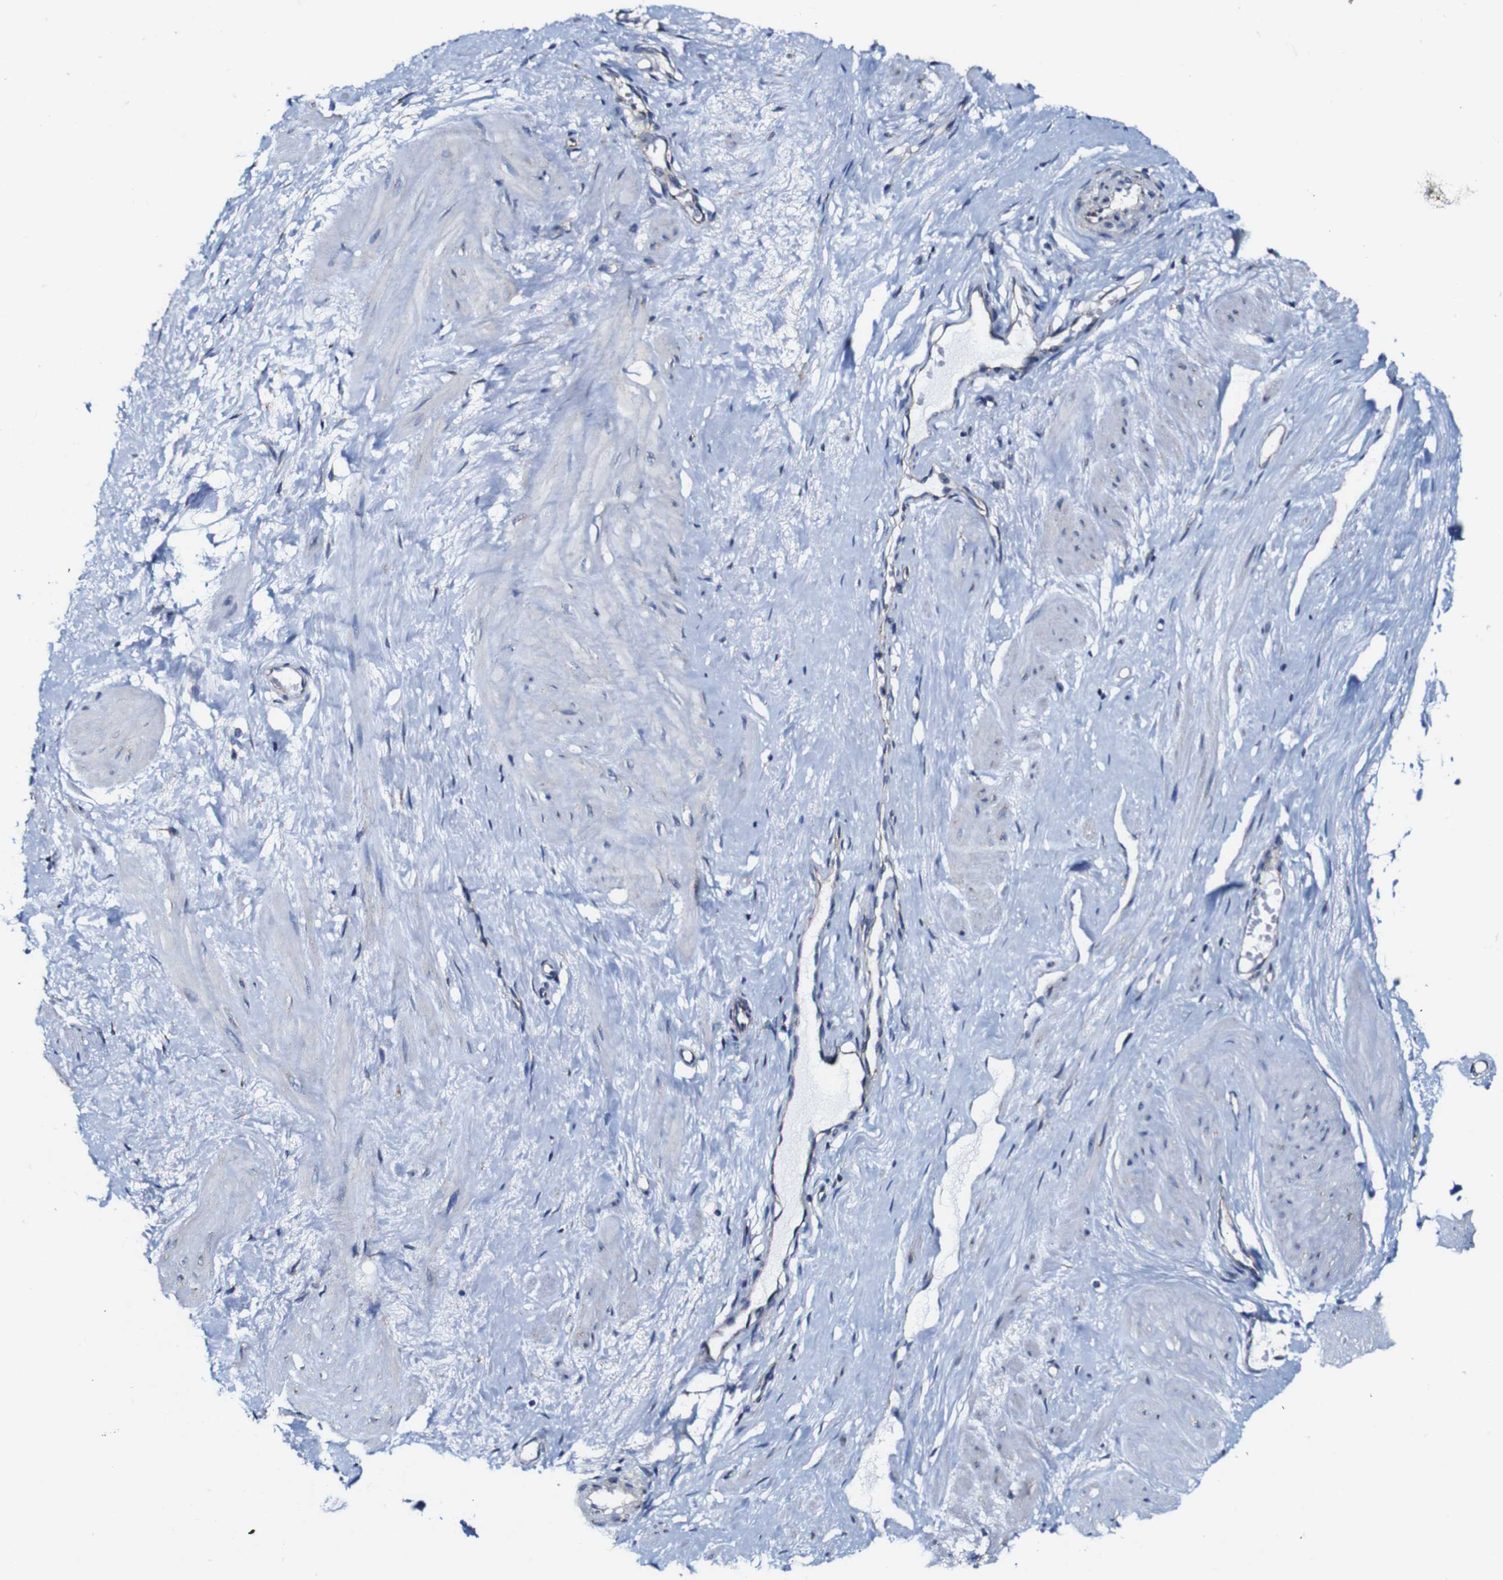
{"staining": {"intensity": "negative", "quantity": "none", "location": "none"}, "tissue": "adipose tissue", "cell_type": "Adipocytes", "image_type": "normal", "snomed": [{"axis": "morphology", "description": "Normal tissue, NOS"}, {"axis": "topography", "description": "Soft tissue"}, {"axis": "topography", "description": "Vascular tissue"}], "caption": "Immunohistochemistry image of unremarkable adipose tissue: human adipose tissue stained with DAB demonstrates no significant protein expression in adipocytes.", "gene": "CSF1R", "patient": {"sex": "female", "age": 35}}